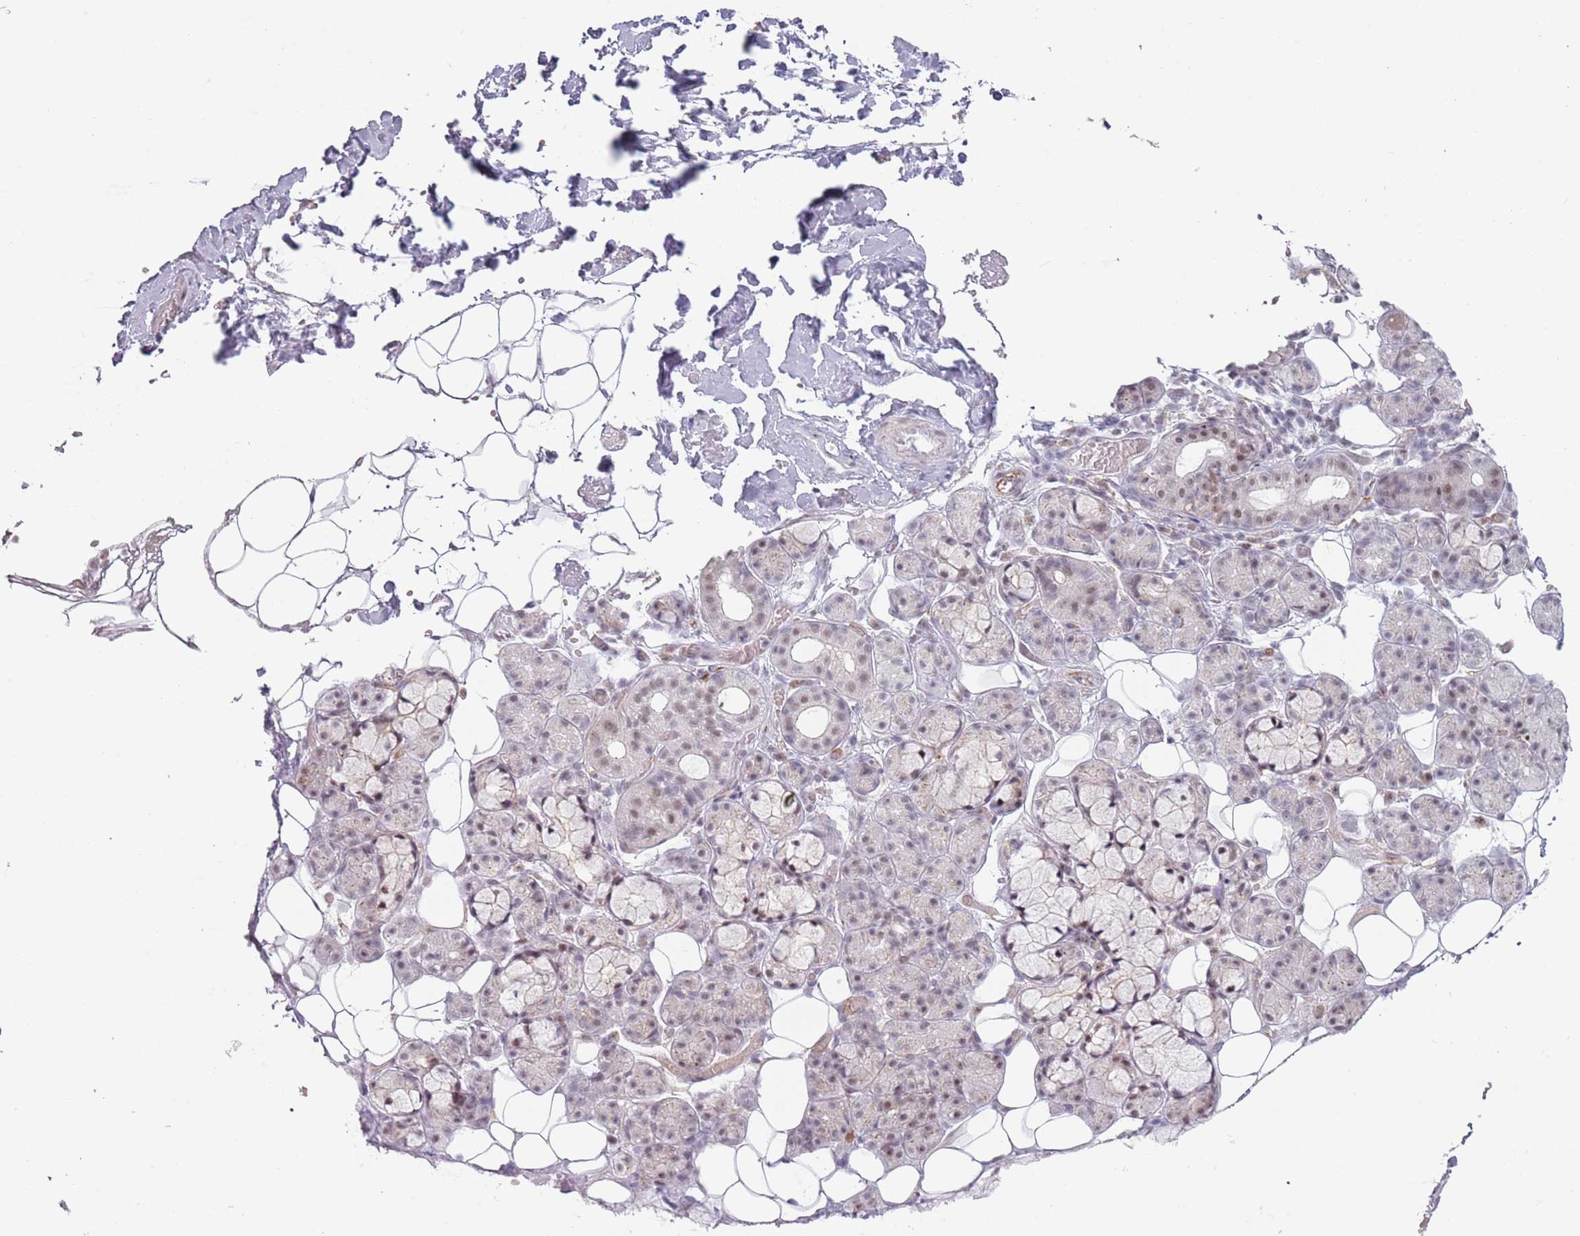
{"staining": {"intensity": "moderate", "quantity": "<25%", "location": "nuclear"}, "tissue": "salivary gland", "cell_type": "Glandular cells", "image_type": "normal", "snomed": [{"axis": "morphology", "description": "Normal tissue, NOS"}, {"axis": "topography", "description": "Salivary gland"}], "caption": "Brown immunohistochemical staining in benign human salivary gland reveals moderate nuclear positivity in approximately <25% of glandular cells. (IHC, brightfield microscopy, high magnification).", "gene": "REXO4", "patient": {"sex": "male", "age": 63}}